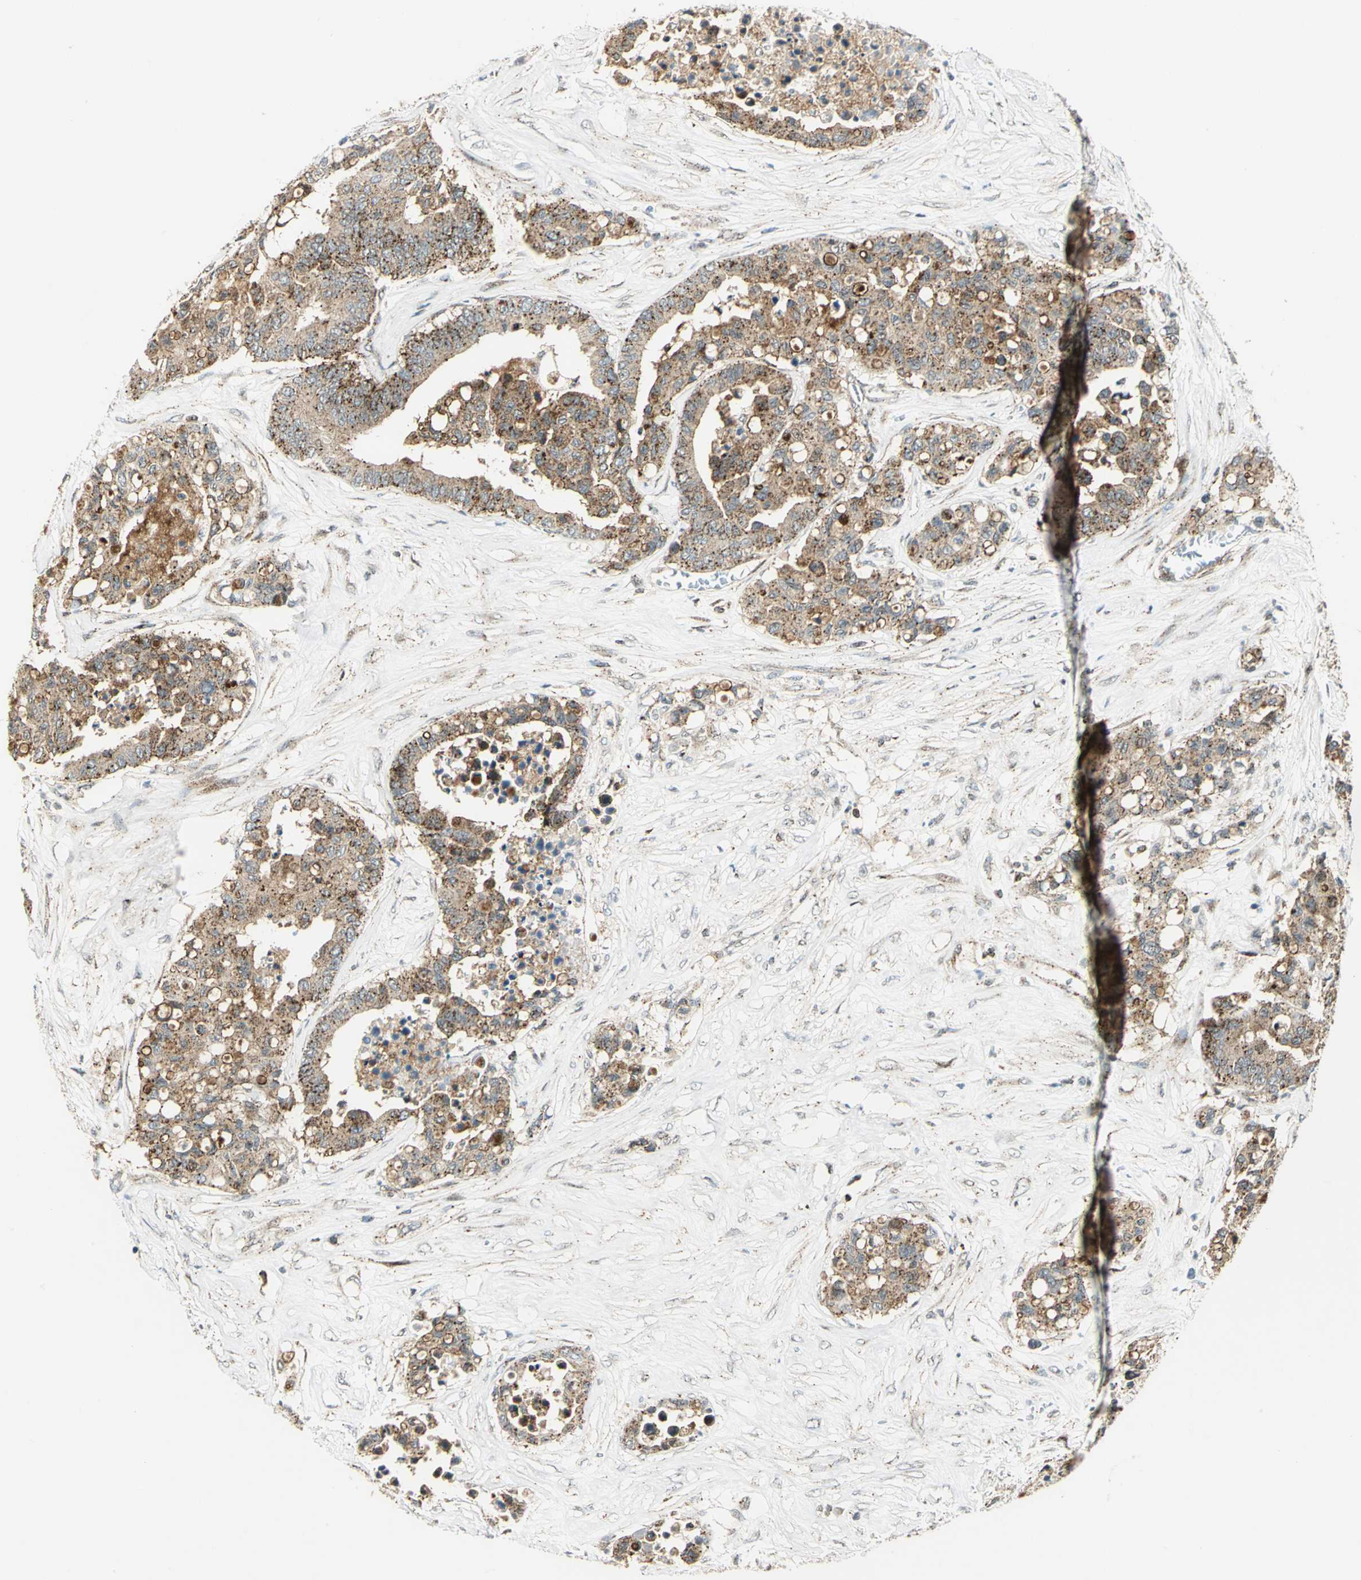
{"staining": {"intensity": "moderate", "quantity": ">75%", "location": "cytoplasmic/membranous"}, "tissue": "colorectal cancer", "cell_type": "Tumor cells", "image_type": "cancer", "snomed": [{"axis": "morphology", "description": "Adenocarcinoma, NOS"}, {"axis": "topography", "description": "Colon"}], "caption": "IHC of human colorectal cancer (adenocarcinoma) exhibits medium levels of moderate cytoplasmic/membranous positivity in approximately >75% of tumor cells.", "gene": "ATP6V1A", "patient": {"sex": "male", "age": 82}}